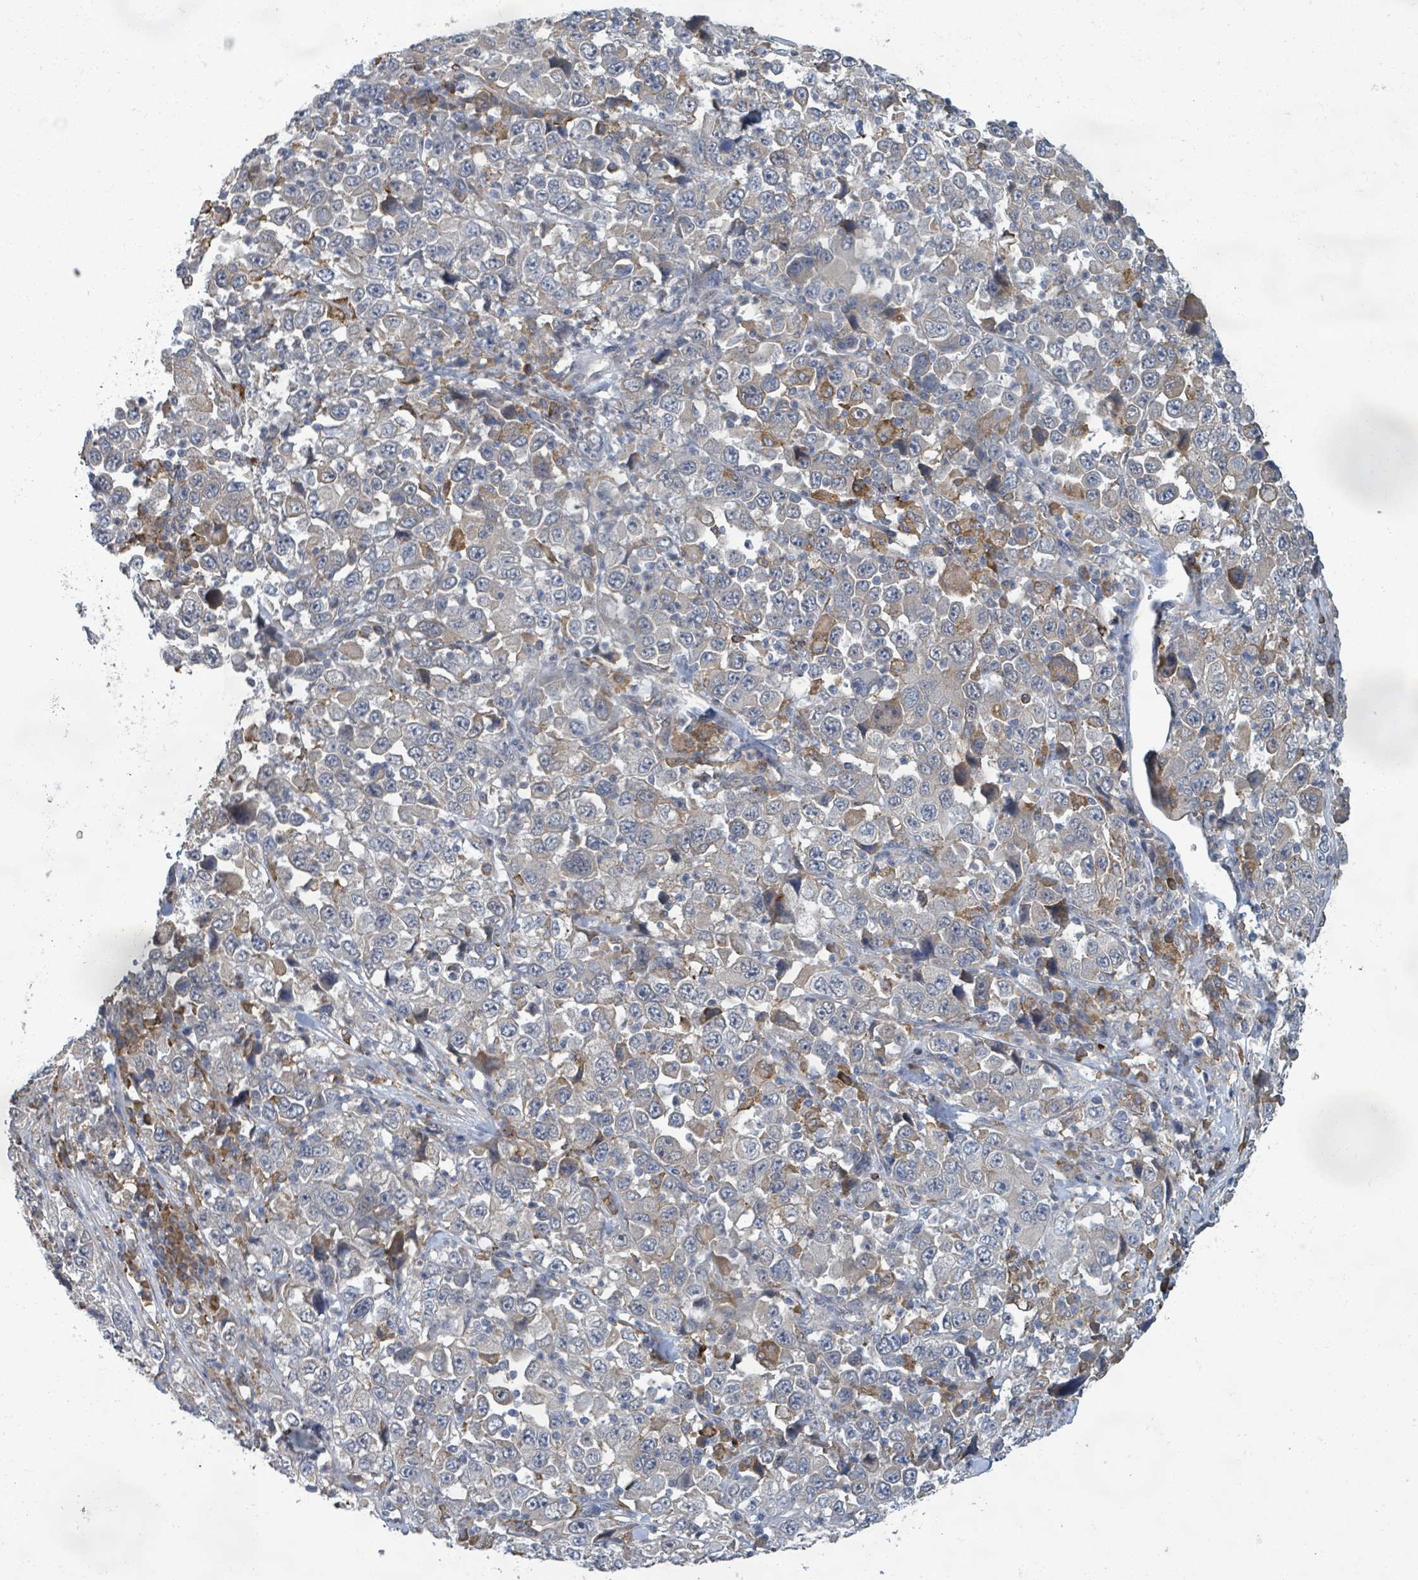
{"staining": {"intensity": "negative", "quantity": "none", "location": "none"}, "tissue": "stomach cancer", "cell_type": "Tumor cells", "image_type": "cancer", "snomed": [{"axis": "morphology", "description": "Normal tissue, NOS"}, {"axis": "morphology", "description": "Adenocarcinoma, NOS"}, {"axis": "topography", "description": "Stomach, upper"}, {"axis": "topography", "description": "Stomach"}], "caption": "A photomicrograph of human stomach cancer is negative for staining in tumor cells.", "gene": "SHROOM2", "patient": {"sex": "male", "age": 59}}